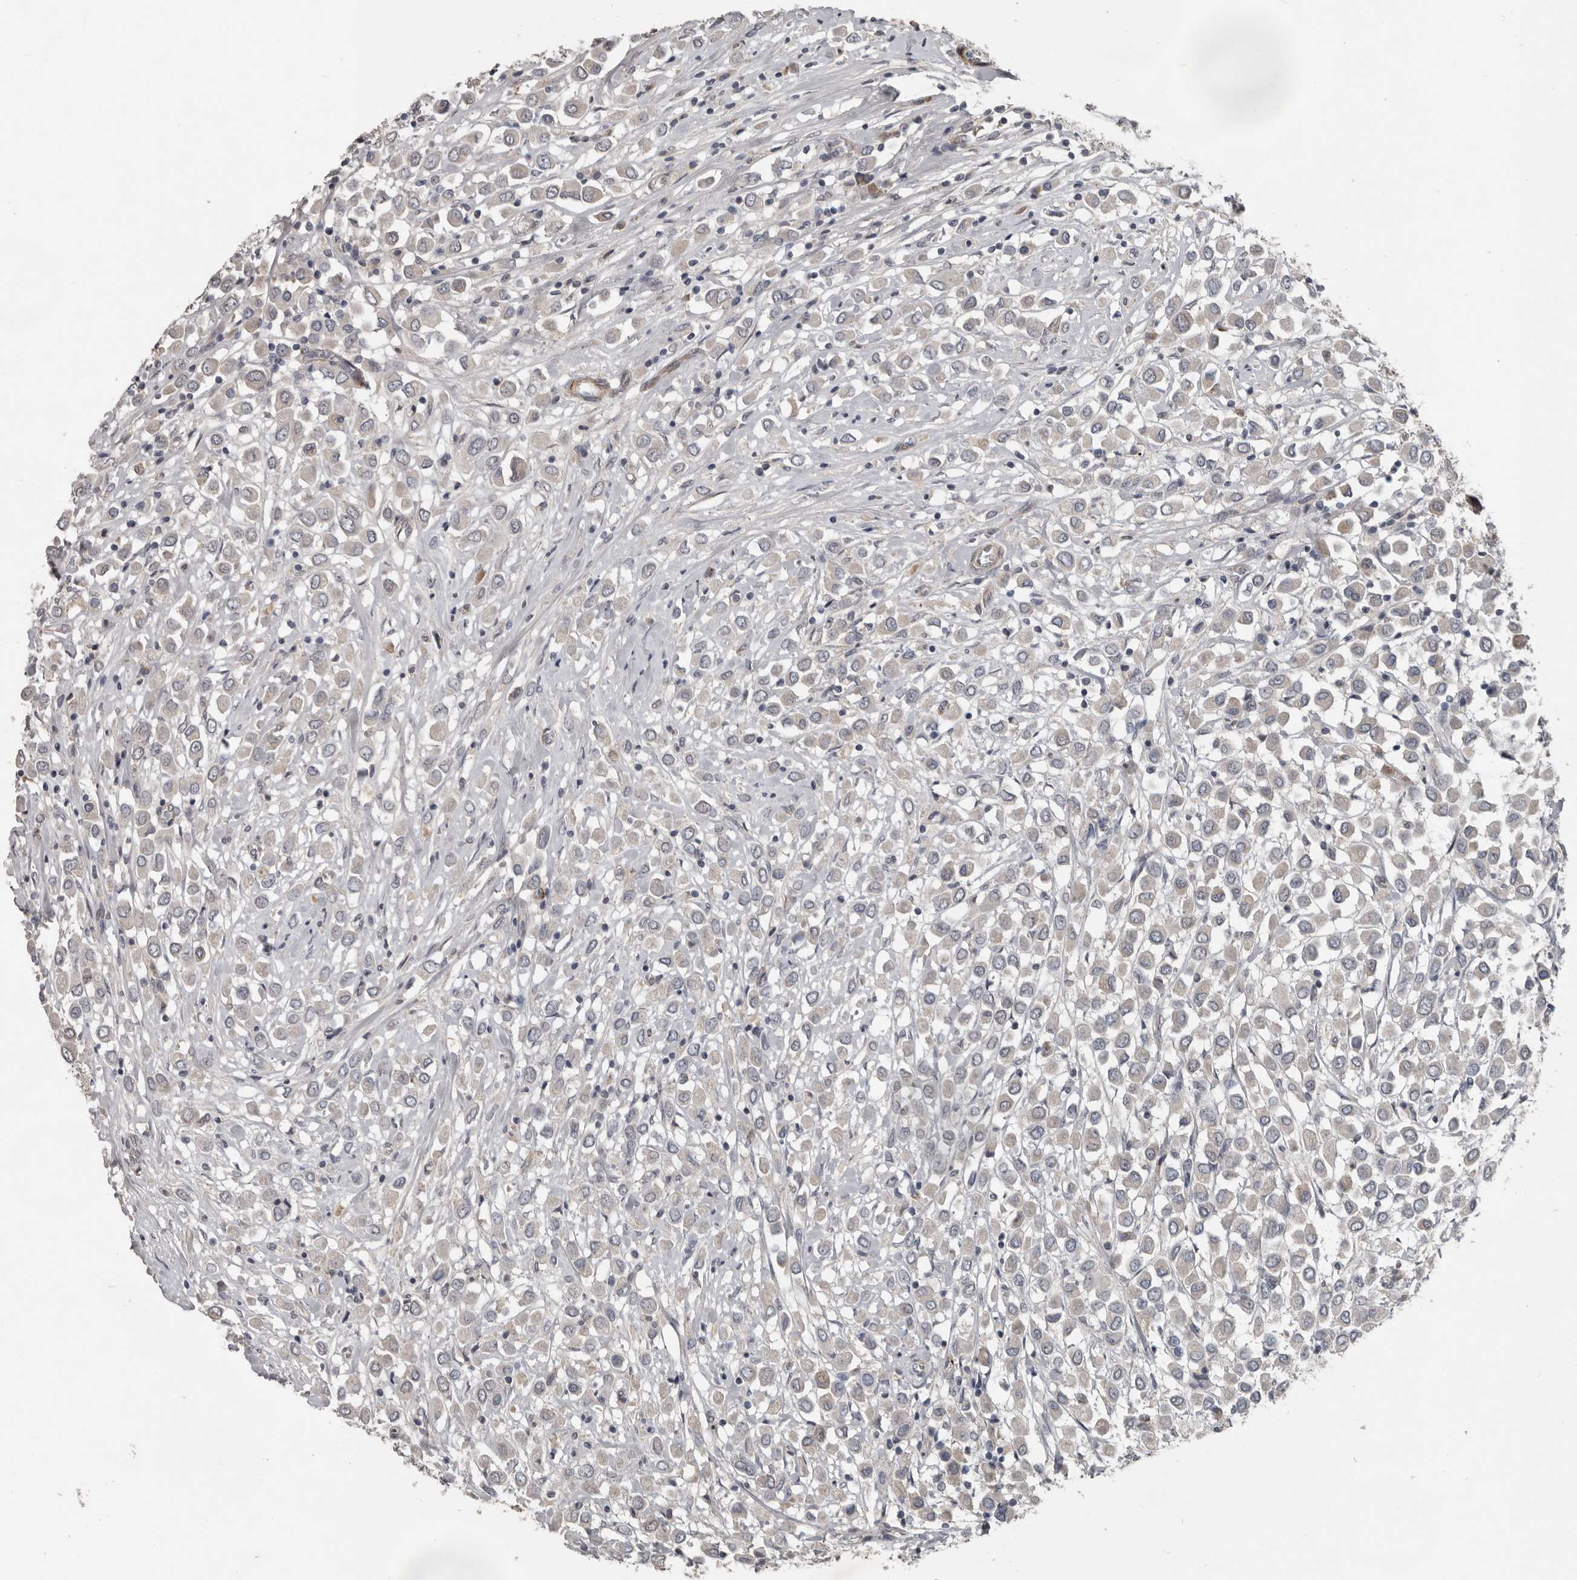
{"staining": {"intensity": "negative", "quantity": "none", "location": "none"}, "tissue": "breast cancer", "cell_type": "Tumor cells", "image_type": "cancer", "snomed": [{"axis": "morphology", "description": "Duct carcinoma"}, {"axis": "topography", "description": "Breast"}], "caption": "This is an immunohistochemistry histopathology image of human breast infiltrating ductal carcinoma. There is no expression in tumor cells.", "gene": "C1orf216", "patient": {"sex": "female", "age": 61}}